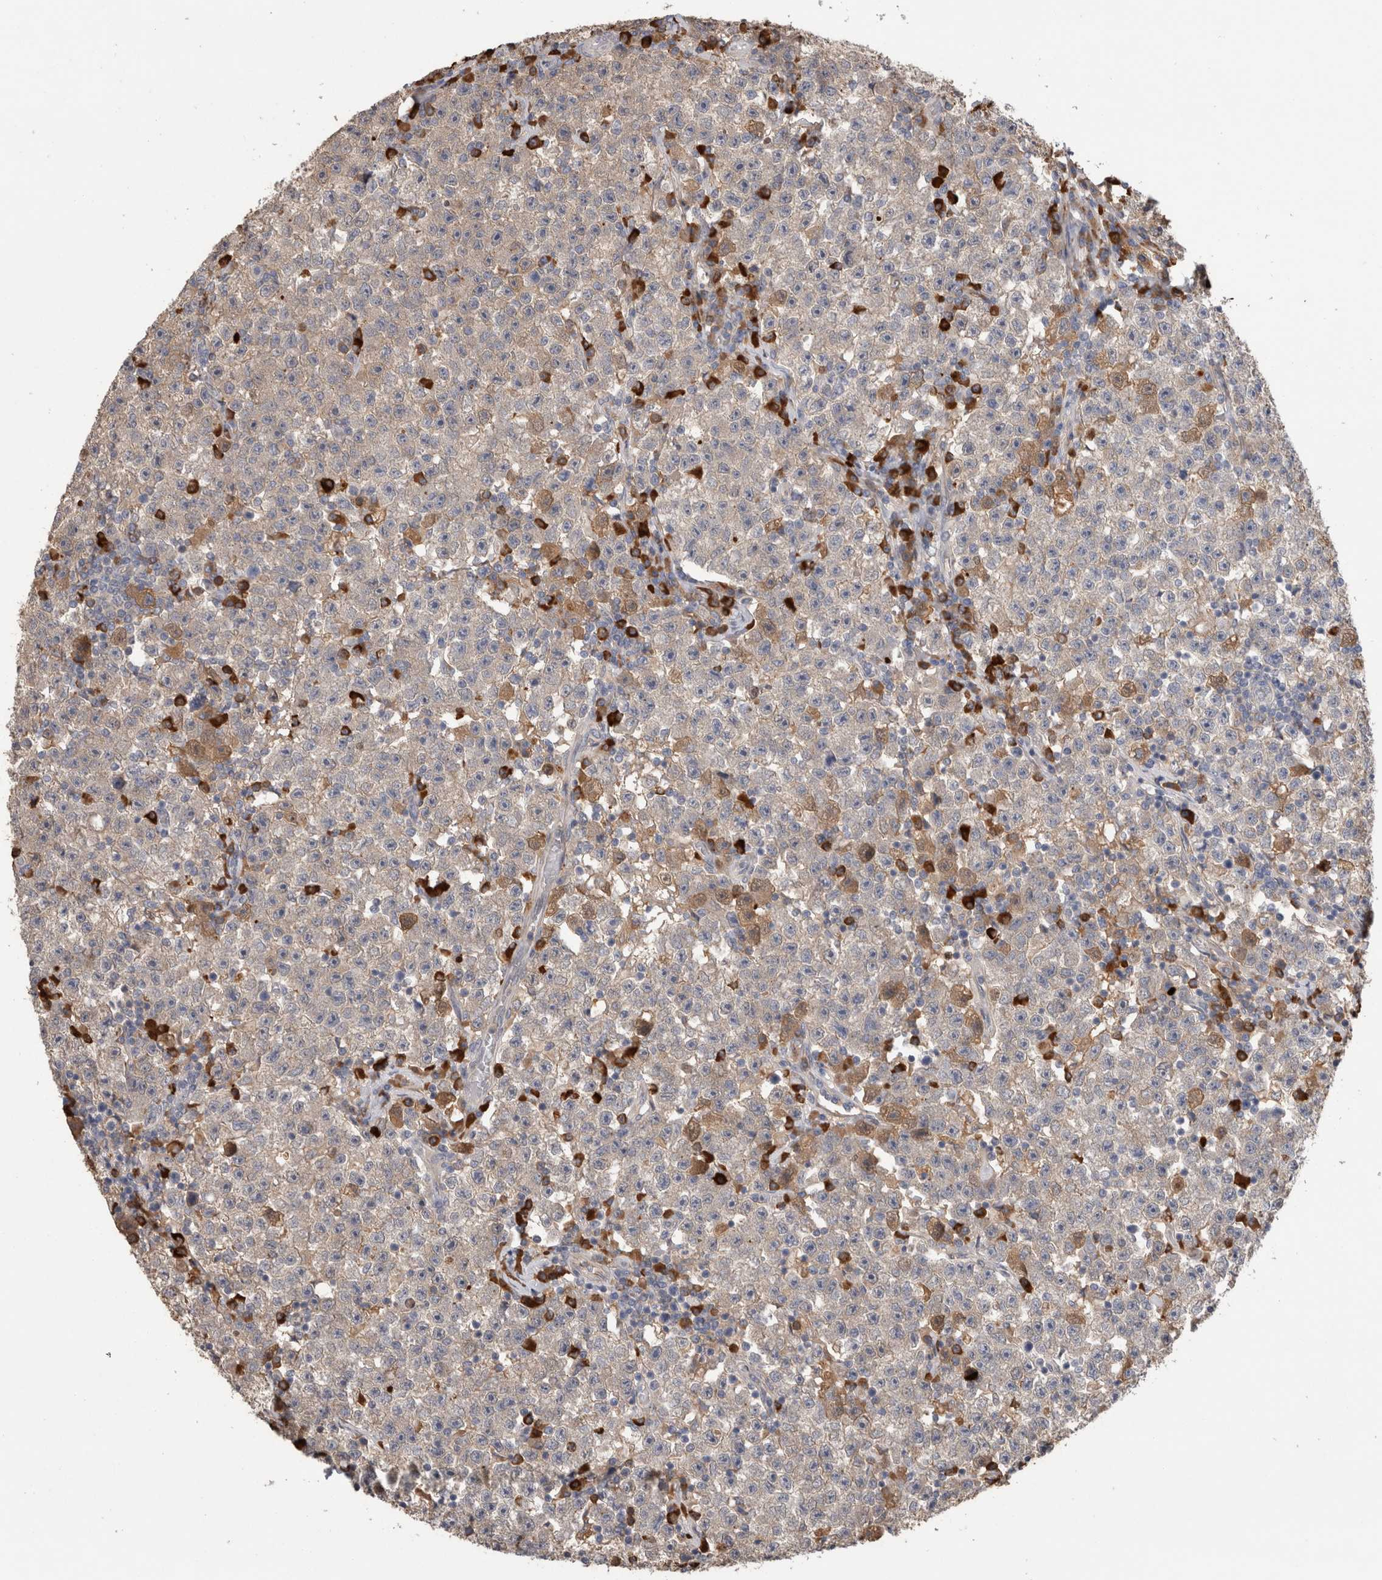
{"staining": {"intensity": "moderate", "quantity": "<25%", "location": "cytoplasmic/membranous"}, "tissue": "testis cancer", "cell_type": "Tumor cells", "image_type": "cancer", "snomed": [{"axis": "morphology", "description": "Seminoma, NOS"}, {"axis": "topography", "description": "Testis"}], "caption": "This is an image of immunohistochemistry (IHC) staining of seminoma (testis), which shows moderate positivity in the cytoplasmic/membranous of tumor cells.", "gene": "PPP3CC", "patient": {"sex": "male", "age": 22}}